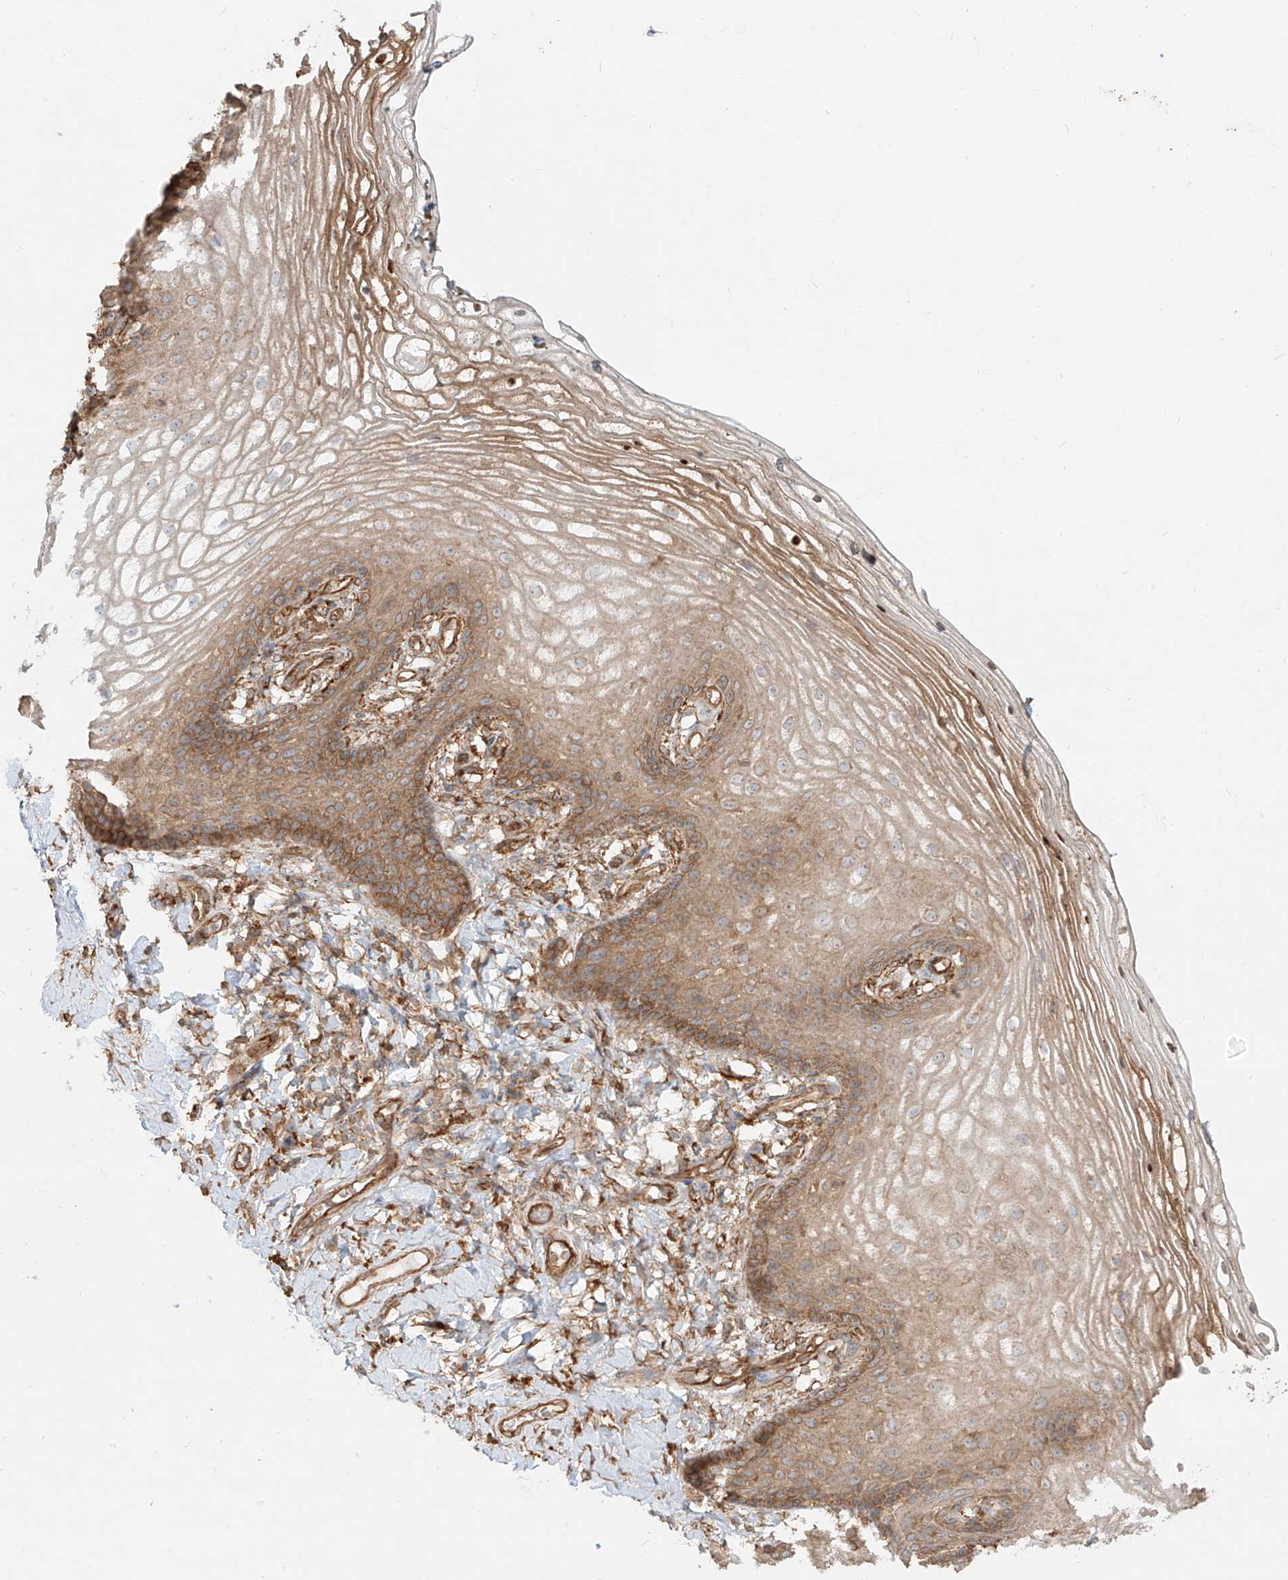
{"staining": {"intensity": "moderate", "quantity": ">75%", "location": "cytoplasmic/membranous"}, "tissue": "vagina", "cell_type": "Squamous epithelial cells", "image_type": "normal", "snomed": [{"axis": "morphology", "description": "Normal tissue, NOS"}, {"axis": "topography", "description": "Vagina"}], "caption": "DAB (3,3'-diaminobenzidine) immunohistochemical staining of normal vagina reveals moderate cytoplasmic/membranous protein positivity in approximately >75% of squamous epithelial cells.", "gene": "SNX9", "patient": {"sex": "female", "age": 60}}